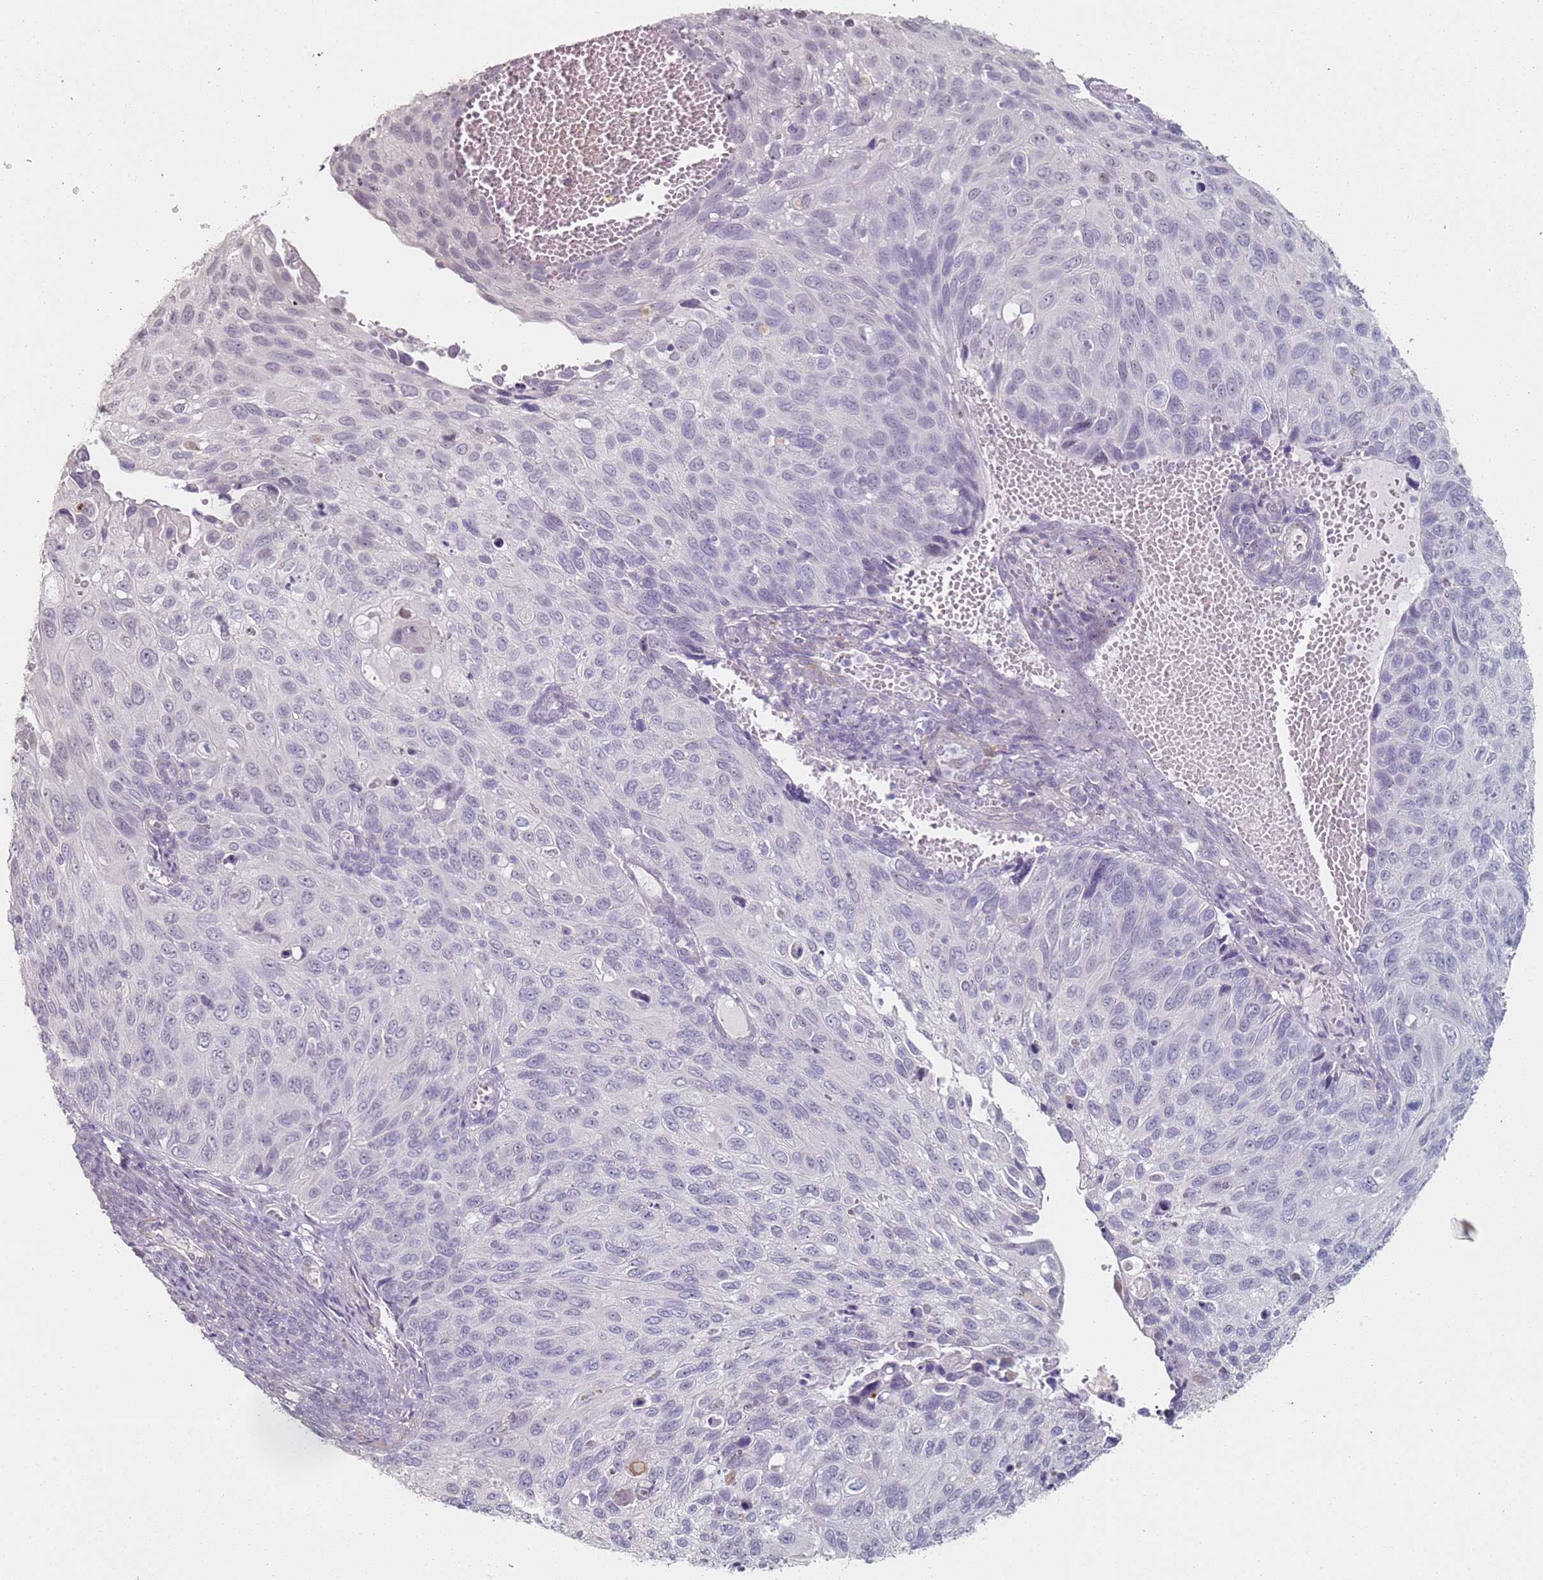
{"staining": {"intensity": "negative", "quantity": "none", "location": "none"}, "tissue": "cervical cancer", "cell_type": "Tumor cells", "image_type": "cancer", "snomed": [{"axis": "morphology", "description": "Squamous cell carcinoma, NOS"}, {"axis": "topography", "description": "Cervix"}], "caption": "Tumor cells are negative for brown protein staining in cervical cancer (squamous cell carcinoma).", "gene": "DNAH11", "patient": {"sex": "female", "age": 70}}